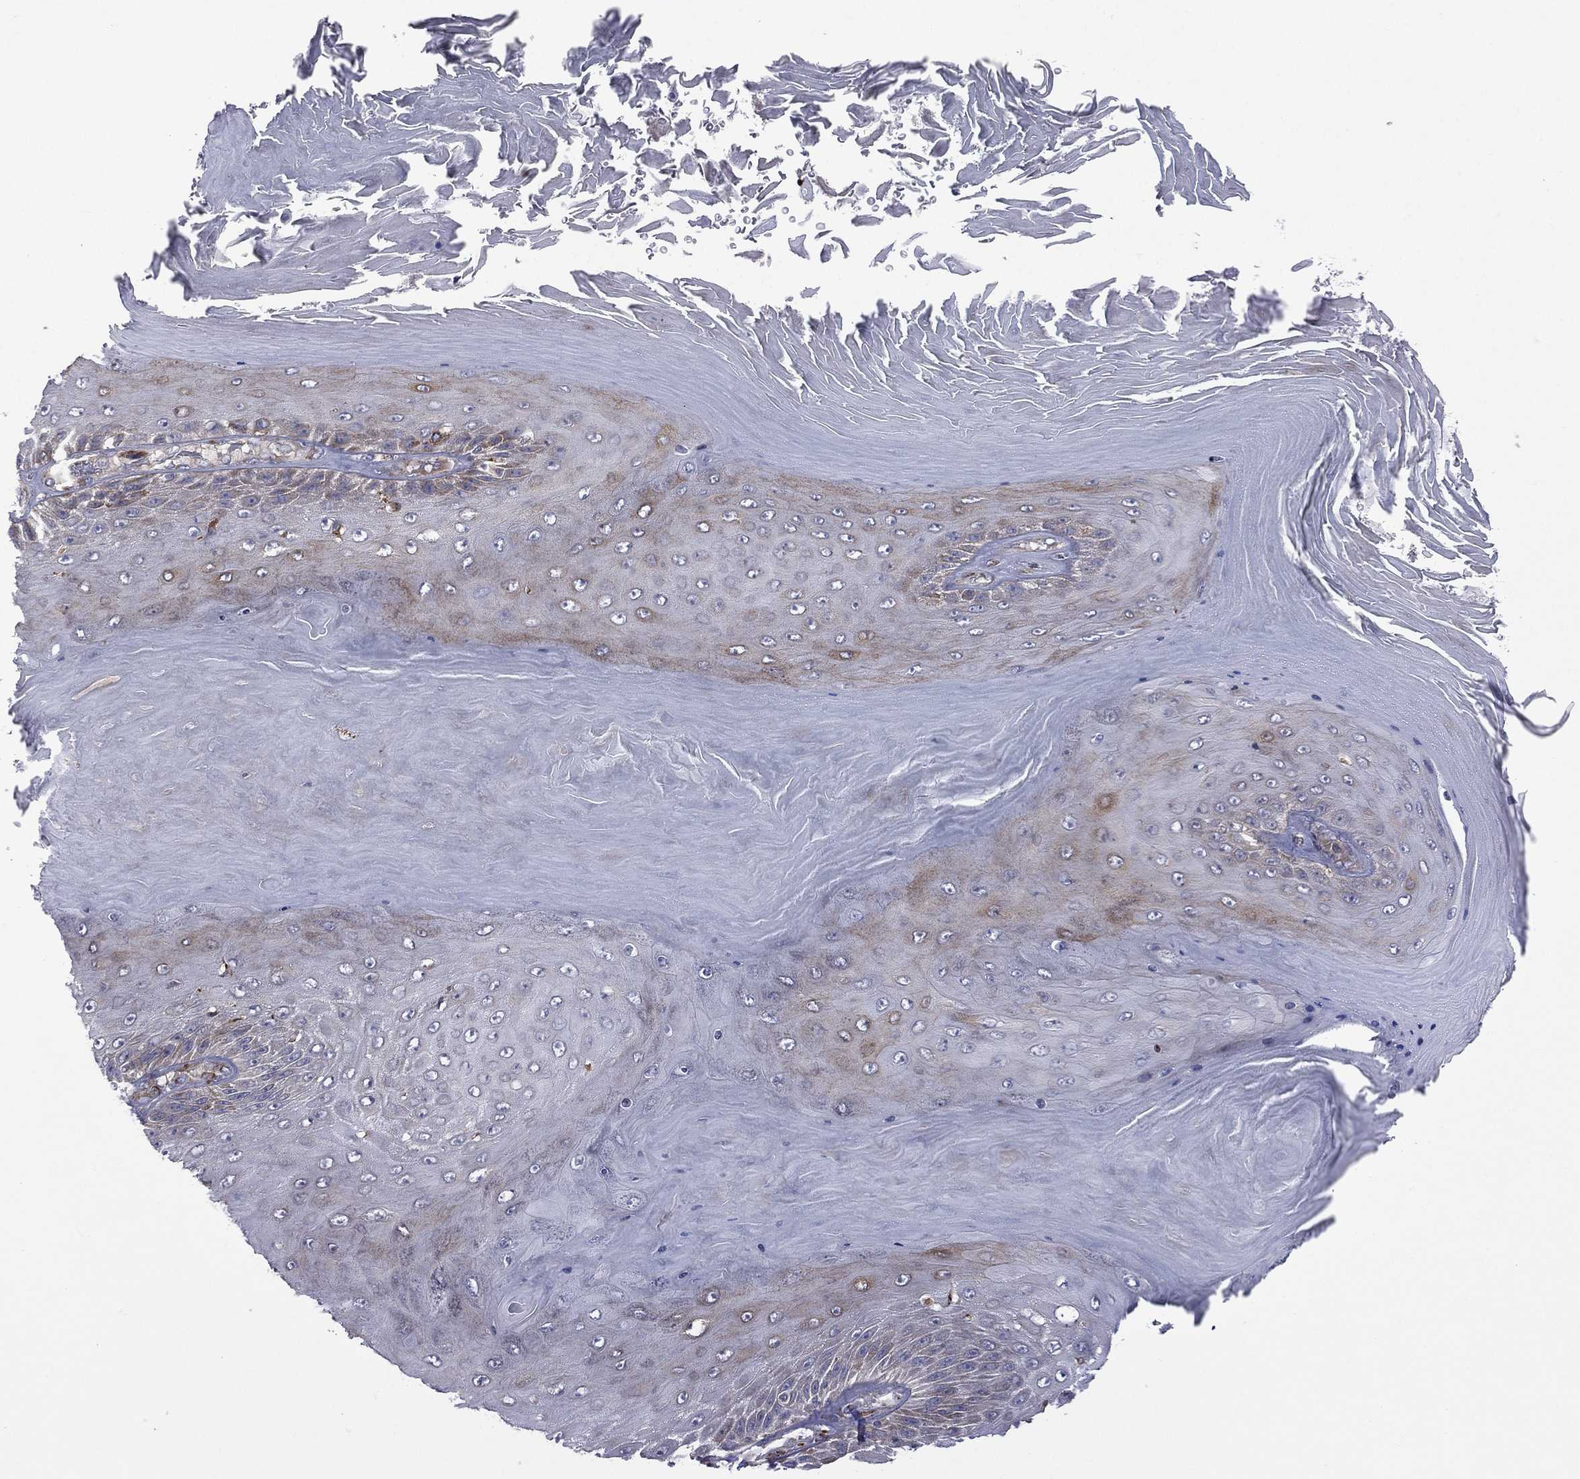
{"staining": {"intensity": "weak", "quantity": "<25%", "location": "cytoplasmic/membranous"}, "tissue": "skin cancer", "cell_type": "Tumor cells", "image_type": "cancer", "snomed": [{"axis": "morphology", "description": "Squamous cell carcinoma, NOS"}, {"axis": "topography", "description": "Skin"}], "caption": "High power microscopy photomicrograph of an IHC histopathology image of squamous cell carcinoma (skin), revealing no significant positivity in tumor cells.", "gene": "C20orf96", "patient": {"sex": "male", "age": 62}}